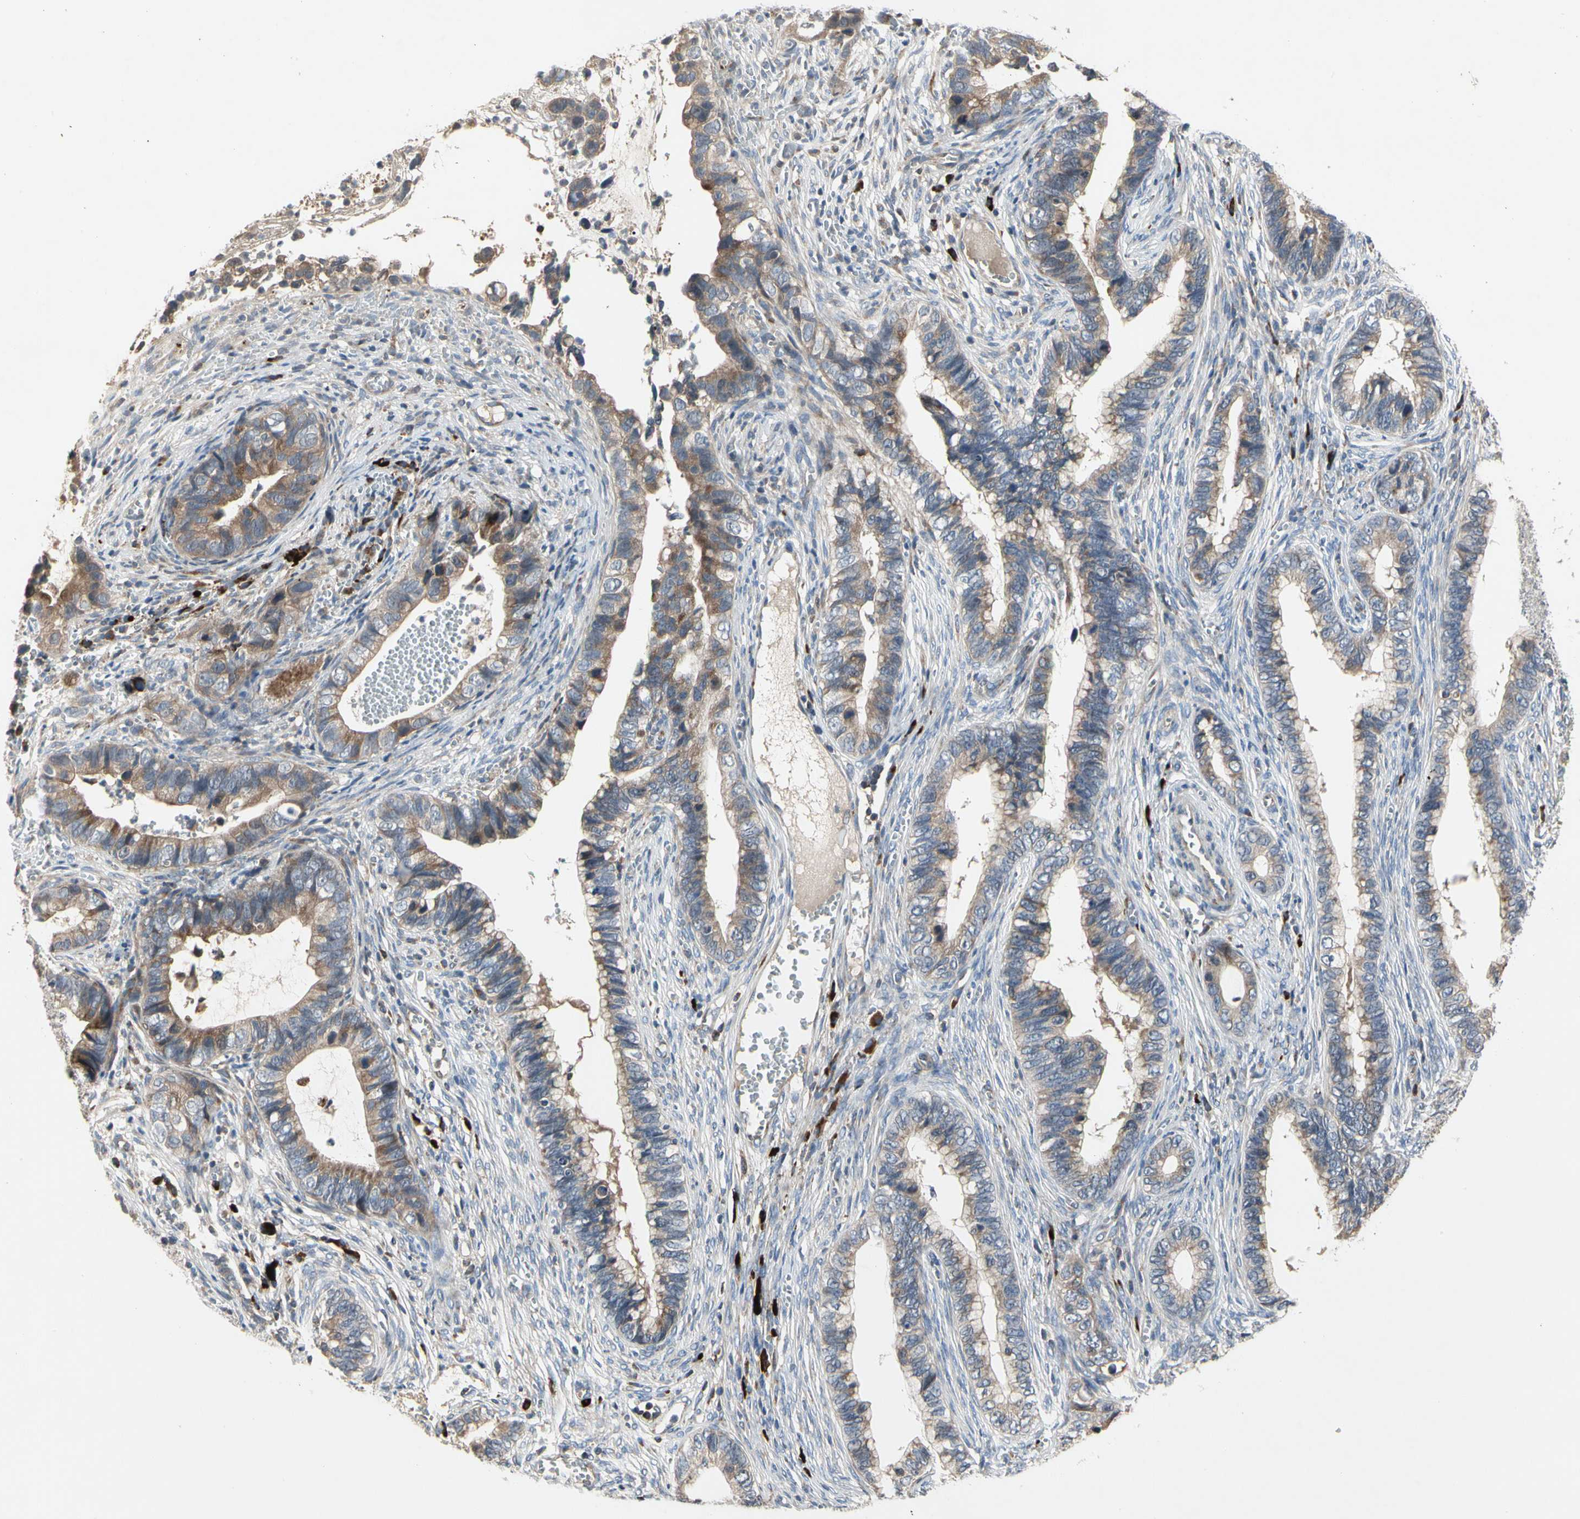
{"staining": {"intensity": "weak", "quantity": ">75%", "location": "cytoplasmic/membranous"}, "tissue": "cervical cancer", "cell_type": "Tumor cells", "image_type": "cancer", "snomed": [{"axis": "morphology", "description": "Adenocarcinoma, NOS"}, {"axis": "topography", "description": "Cervix"}], "caption": "High-power microscopy captured an immunohistochemistry (IHC) image of cervical cancer (adenocarcinoma), revealing weak cytoplasmic/membranous staining in about >75% of tumor cells. Immunohistochemistry stains the protein in brown and the nuclei are stained blue.", "gene": "MMEL1", "patient": {"sex": "female", "age": 44}}